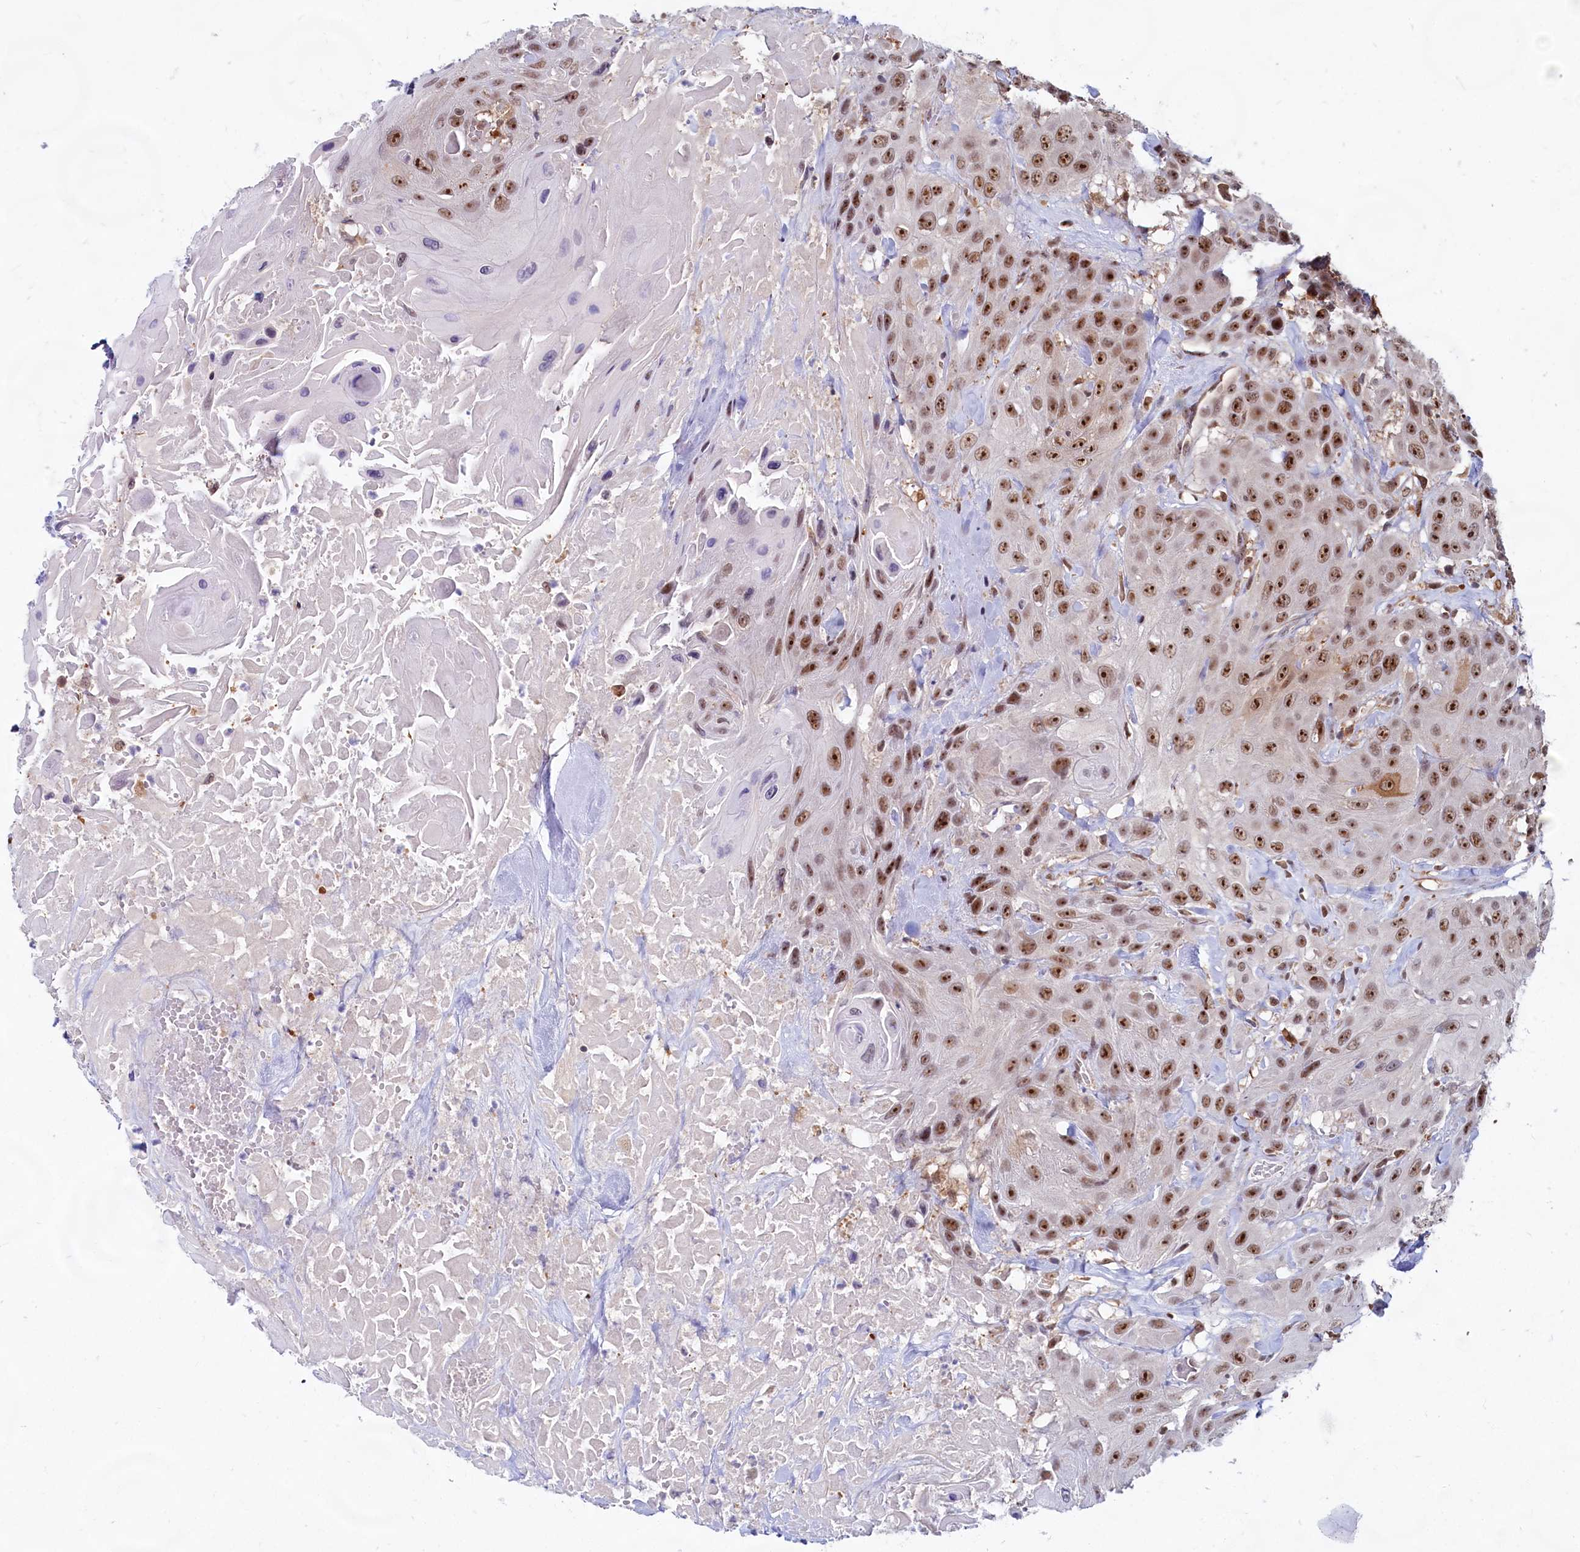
{"staining": {"intensity": "moderate", "quantity": ">75%", "location": "nuclear"}, "tissue": "head and neck cancer", "cell_type": "Tumor cells", "image_type": "cancer", "snomed": [{"axis": "morphology", "description": "Squamous cell carcinoma, NOS"}, {"axis": "topography", "description": "Head-Neck"}], "caption": "Tumor cells display medium levels of moderate nuclear positivity in approximately >75% of cells in human head and neck cancer. (IHC, brightfield microscopy, high magnification).", "gene": "C1D", "patient": {"sex": "male", "age": 81}}